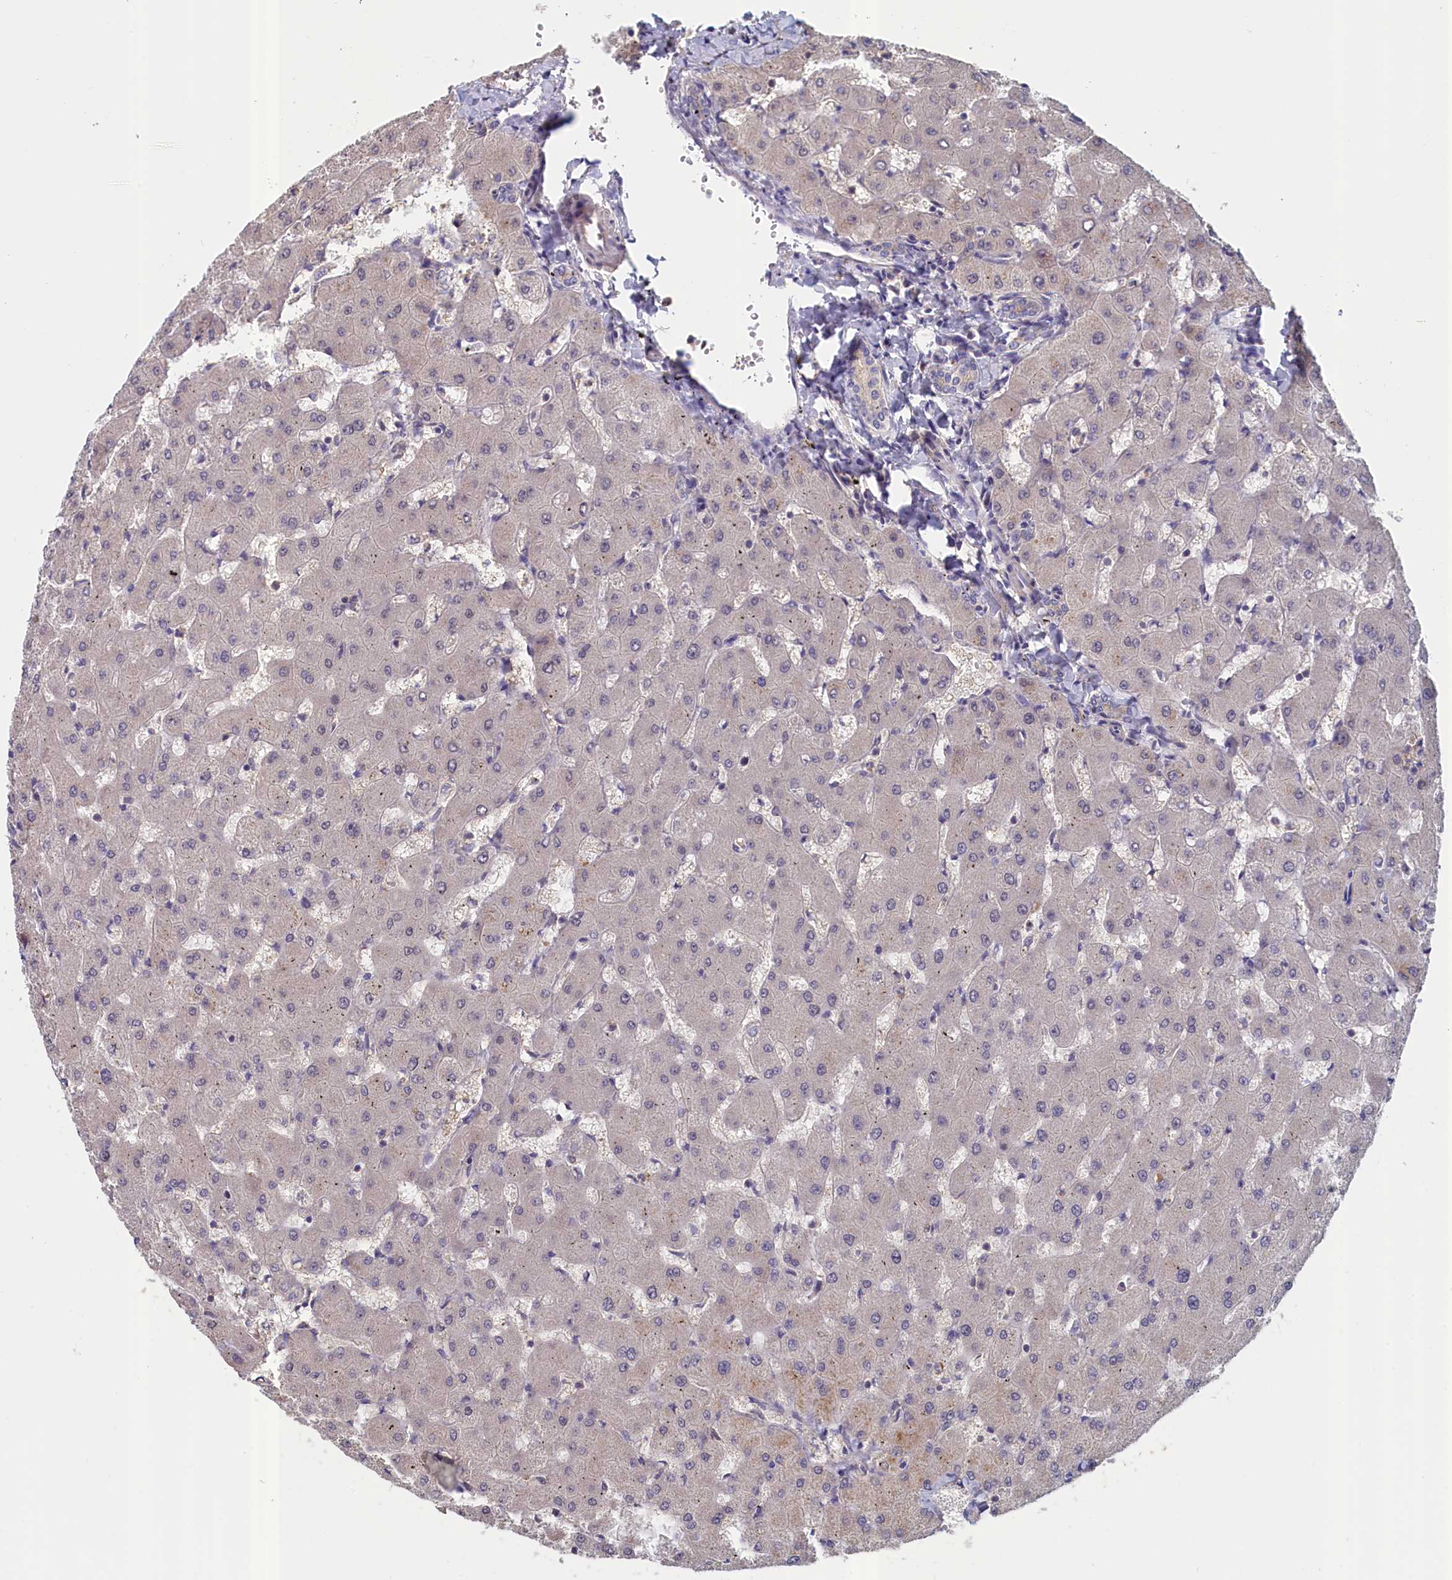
{"staining": {"intensity": "negative", "quantity": "none", "location": "none"}, "tissue": "liver", "cell_type": "Cholangiocytes", "image_type": "normal", "snomed": [{"axis": "morphology", "description": "Normal tissue, NOS"}, {"axis": "topography", "description": "Liver"}], "caption": "Immunohistochemical staining of unremarkable liver demonstrates no significant staining in cholangiocytes. The staining is performed using DAB brown chromogen with nuclei counter-stained in using hematoxylin.", "gene": "ANKRD2", "patient": {"sex": "female", "age": 63}}